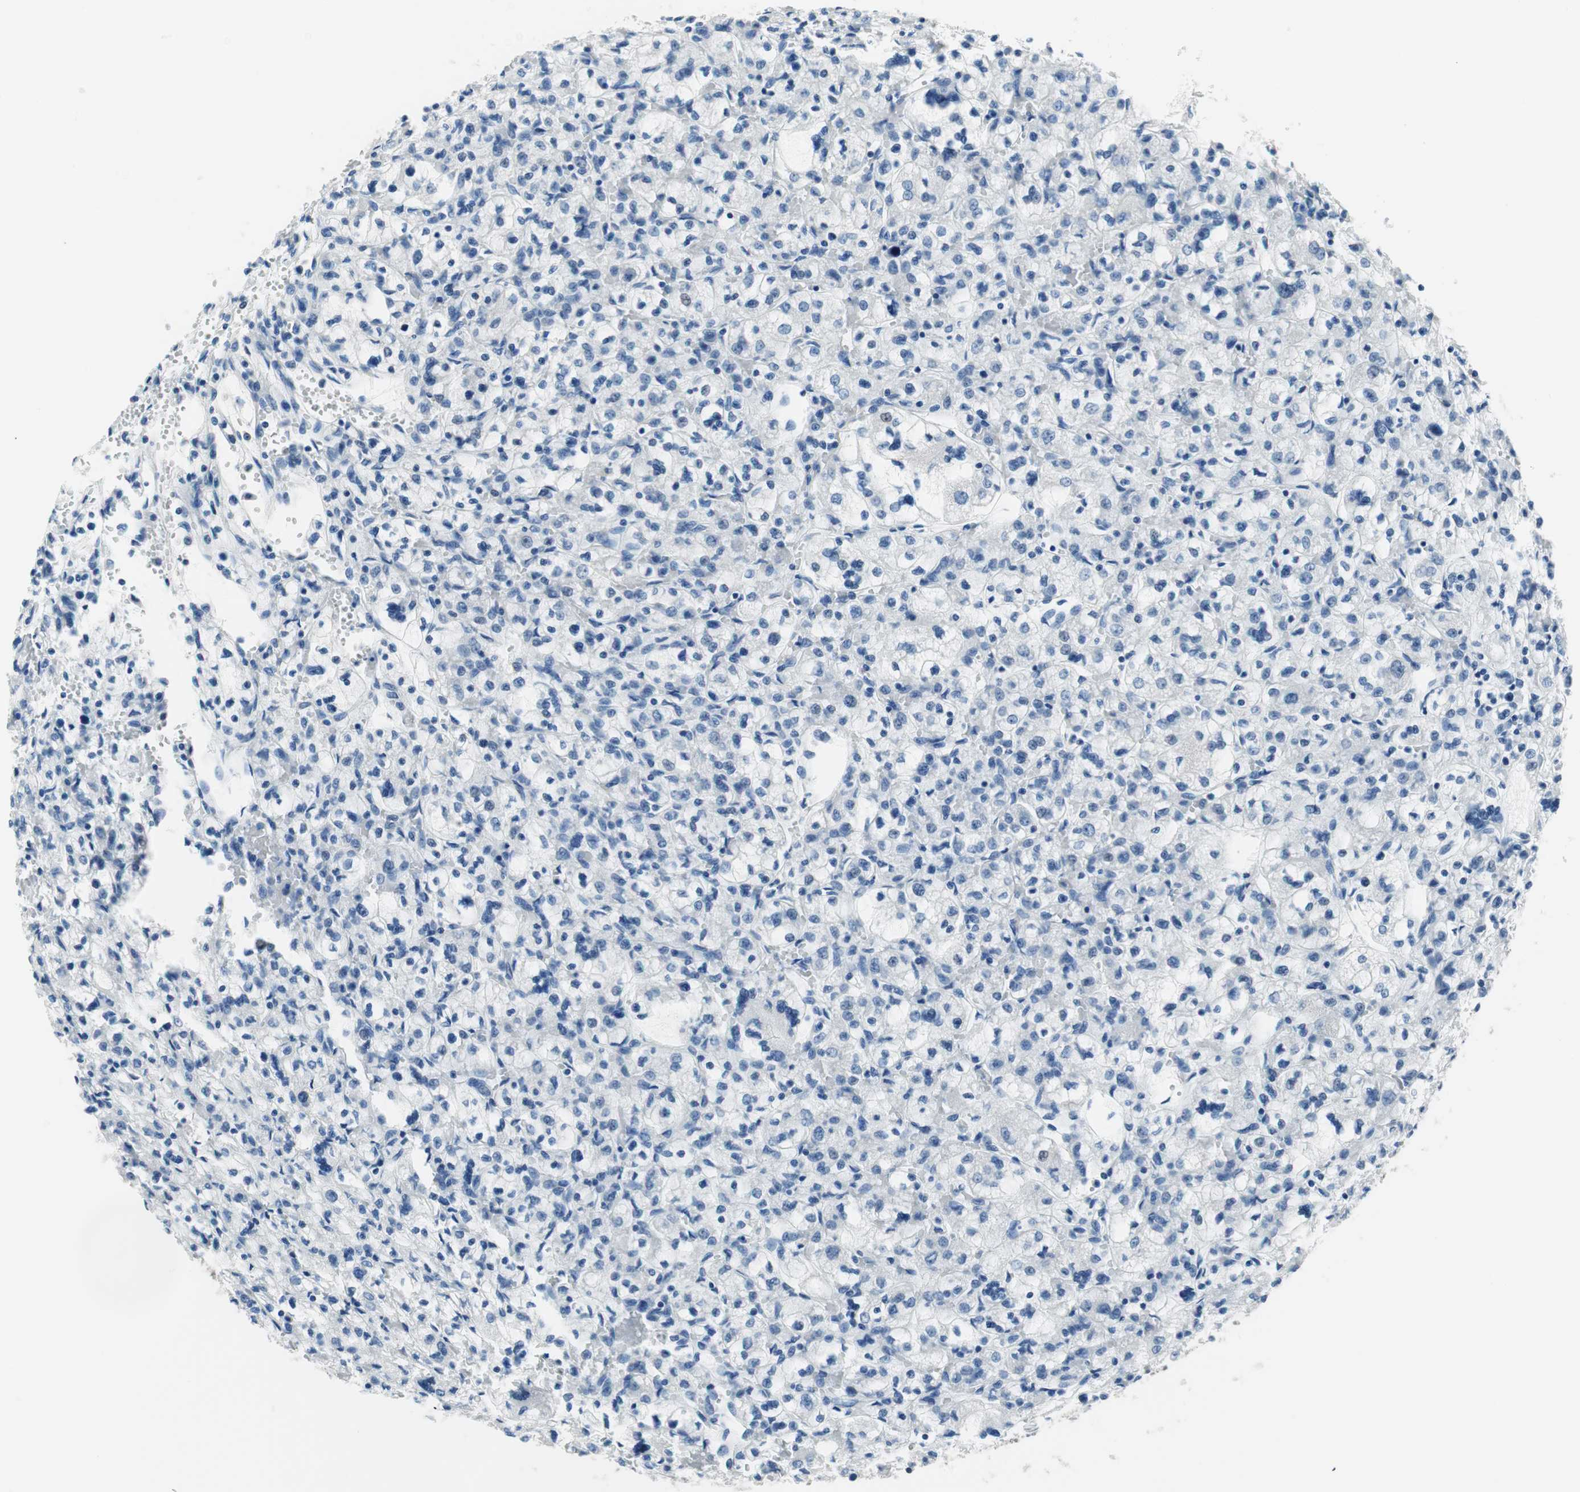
{"staining": {"intensity": "negative", "quantity": "none", "location": "none"}, "tissue": "renal cancer", "cell_type": "Tumor cells", "image_type": "cancer", "snomed": [{"axis": "morphology", "description": "Adenocarcinoma, NOS"}, {"axis": "topography", "description": "Kidney"}], "caption": "A histopathology image of human renal cancer is negative for staining in tumor cells.", "gene": "GRHL1", "patient": {"sex": "female", "age": 83}}